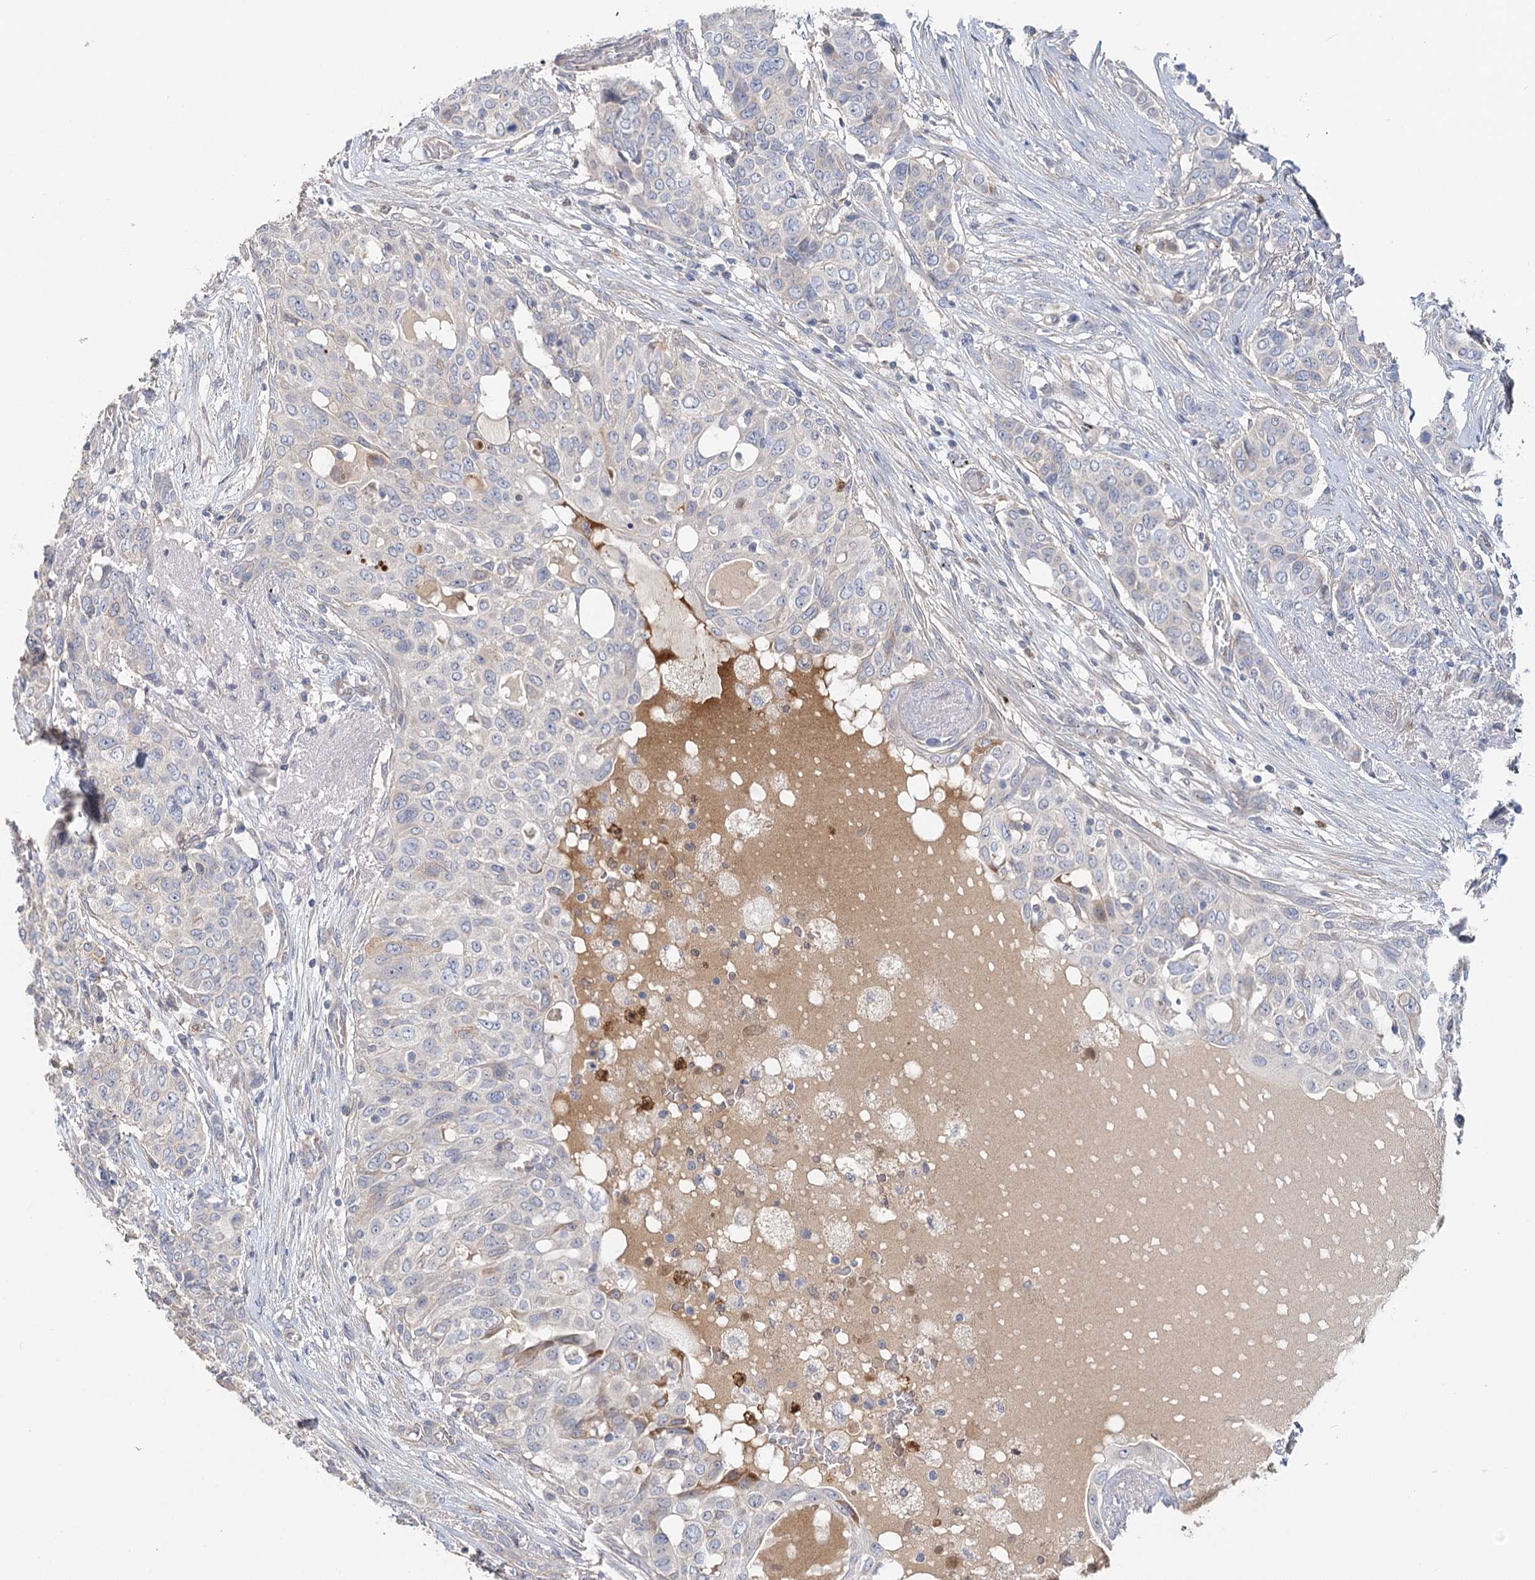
{"staining": {"intensity": "negative", "quantity": "none", "location": "none"}, "tissue": "breast cancer", "cell_type": "Tumor cells", "image_type": "cancer", "snomed": [{"axis": "morphology", "description": "Lobular carcinoma"}, {"axis": "topography", "description": "Breast"}], "caption": "A micrograph of breast cancer (lobular carcinoma) stained for a protein displays no brown staining in tumor cells.", "gene": "EPB41L5", "patient": {"sex": "female", "age": 51}}